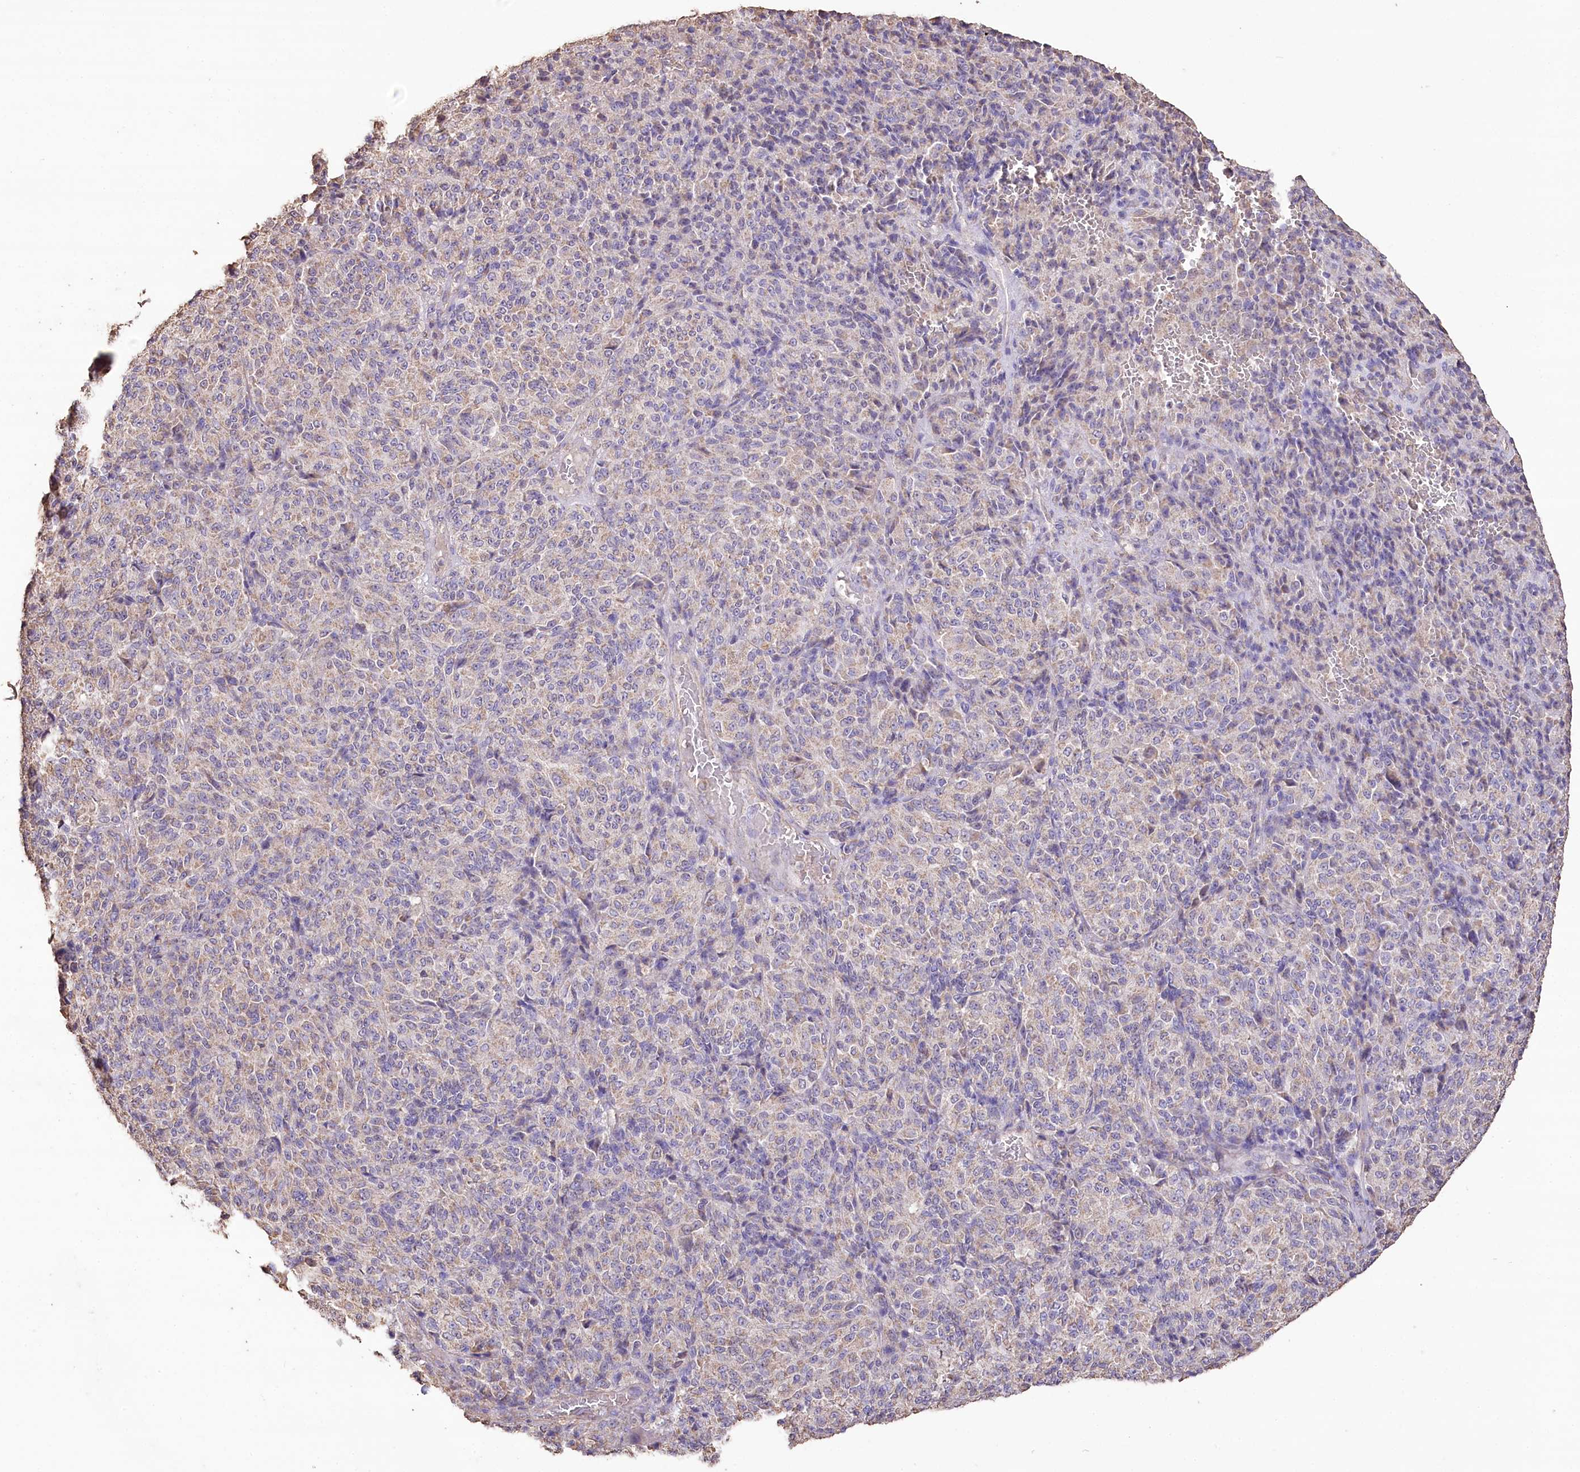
{"staining": {"intensity": "negative", "quantity": "none", "location": "none"}, "tissue": "melanoma", "cell_type": "Tumor cells", "image_type": "cancer", "snomed": [{"axis": "morphology", "description": "Malignant melanoma, Metastatic site"}, {"axis": "topography", "description": "Brain"}], "caption": "Melanoma stained for a protein using immunohistochemistry (IHC) demonstrates no staining tumor cells.", "gene": "IREB2", "patient": {"sex": "female", "age": 56}}